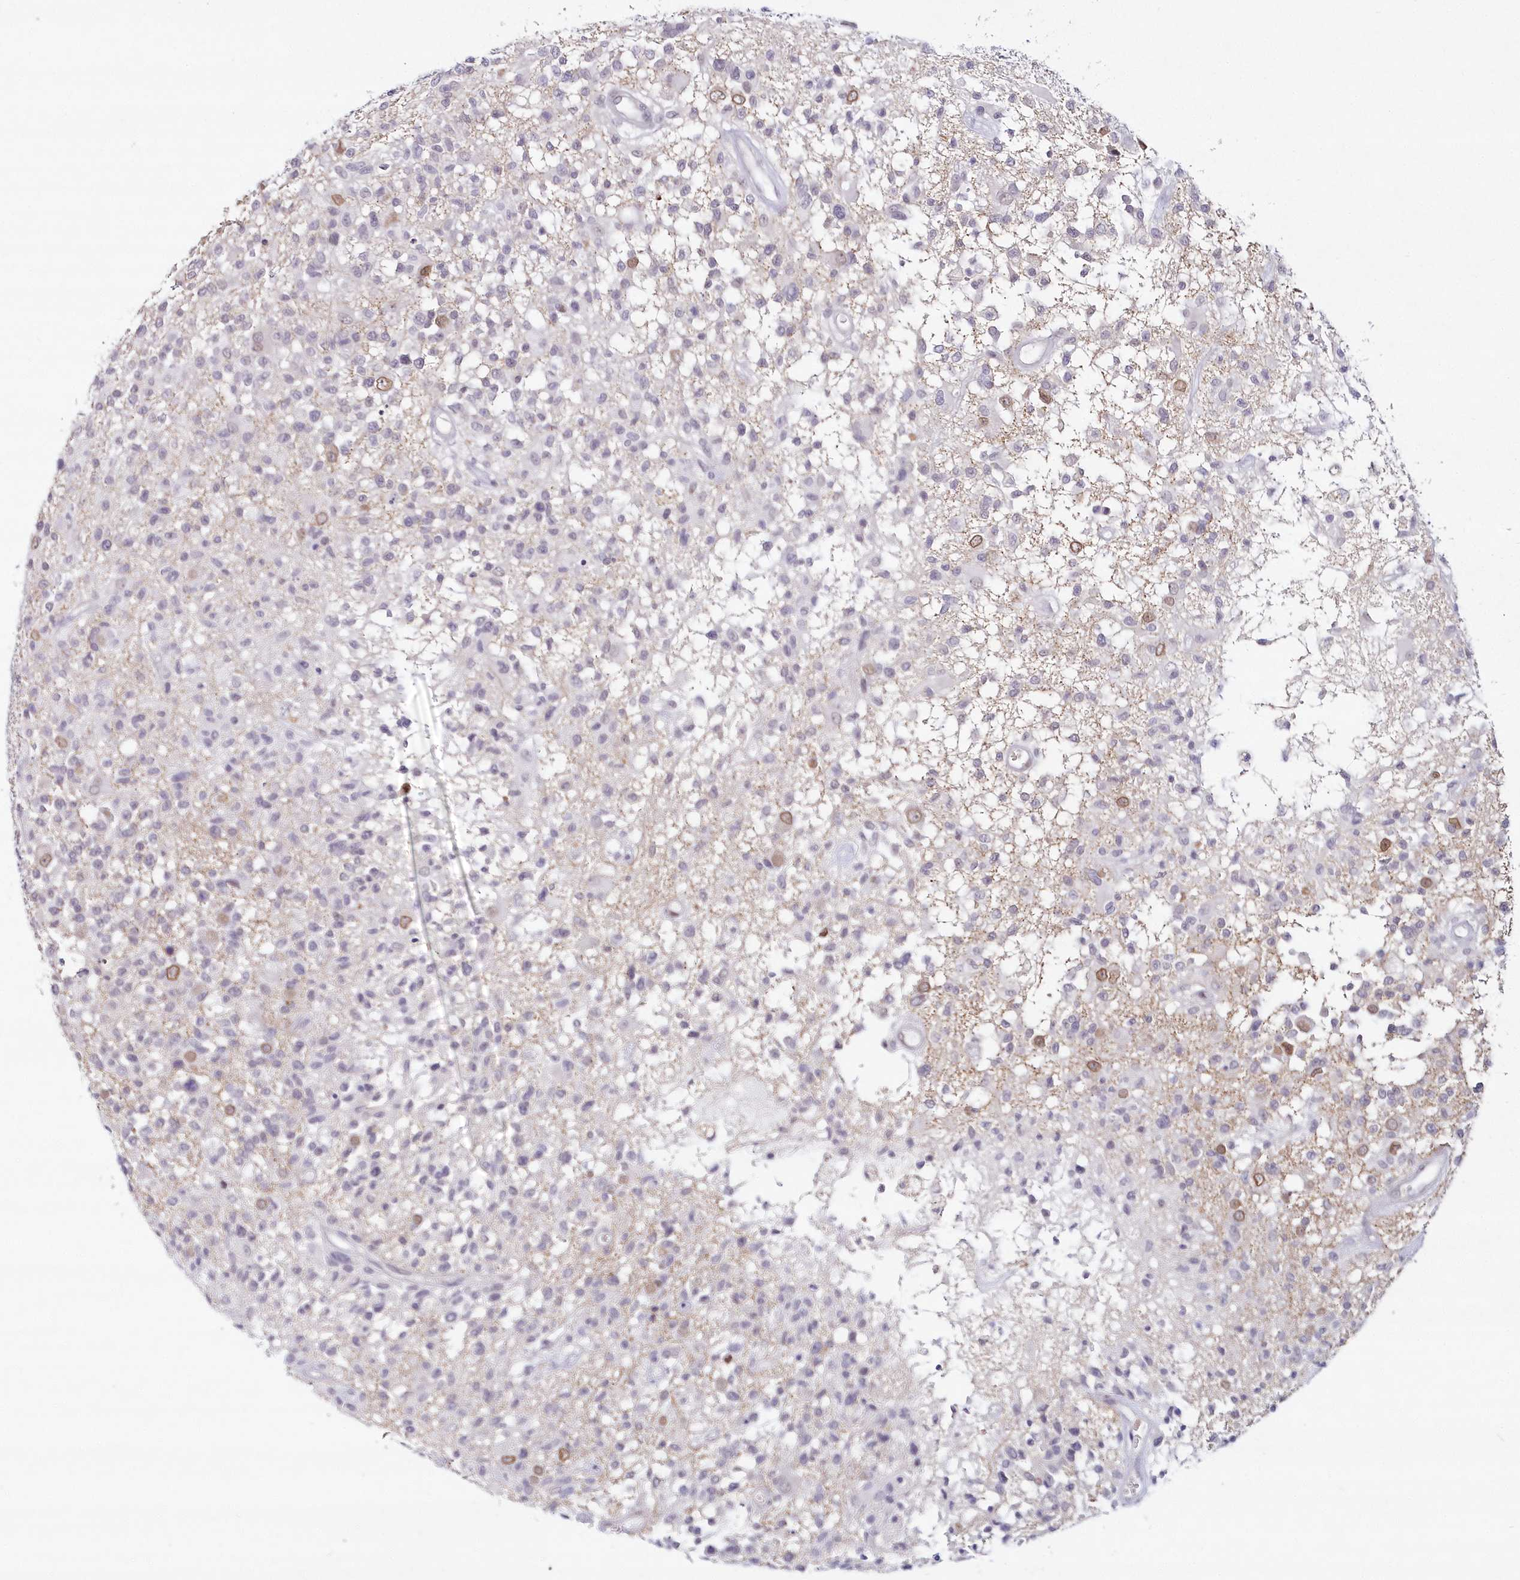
{"staining": {"intensity": "negative", "quantity": "none", "location": "none"}, "tissue": "glioma", "cell_type": "Tumor cells", "image_type": "cancer", "snomed": [{"axis": "morphology", "description": "Glioma, malignant, High grade"}, {"axis": "morphology", "description": "Glioblastoma, NOS"}, {"axis": "topography", "description": "Brain"}], "caption": "High magnification brightfield microscopy of glioblastoma stained with DAB (brown) and counterstained with hematoxylin (blue): tumor cells show no significant positivity.", "gene": "HYCC2", "patient": {"sex": "male", "age": 60}}